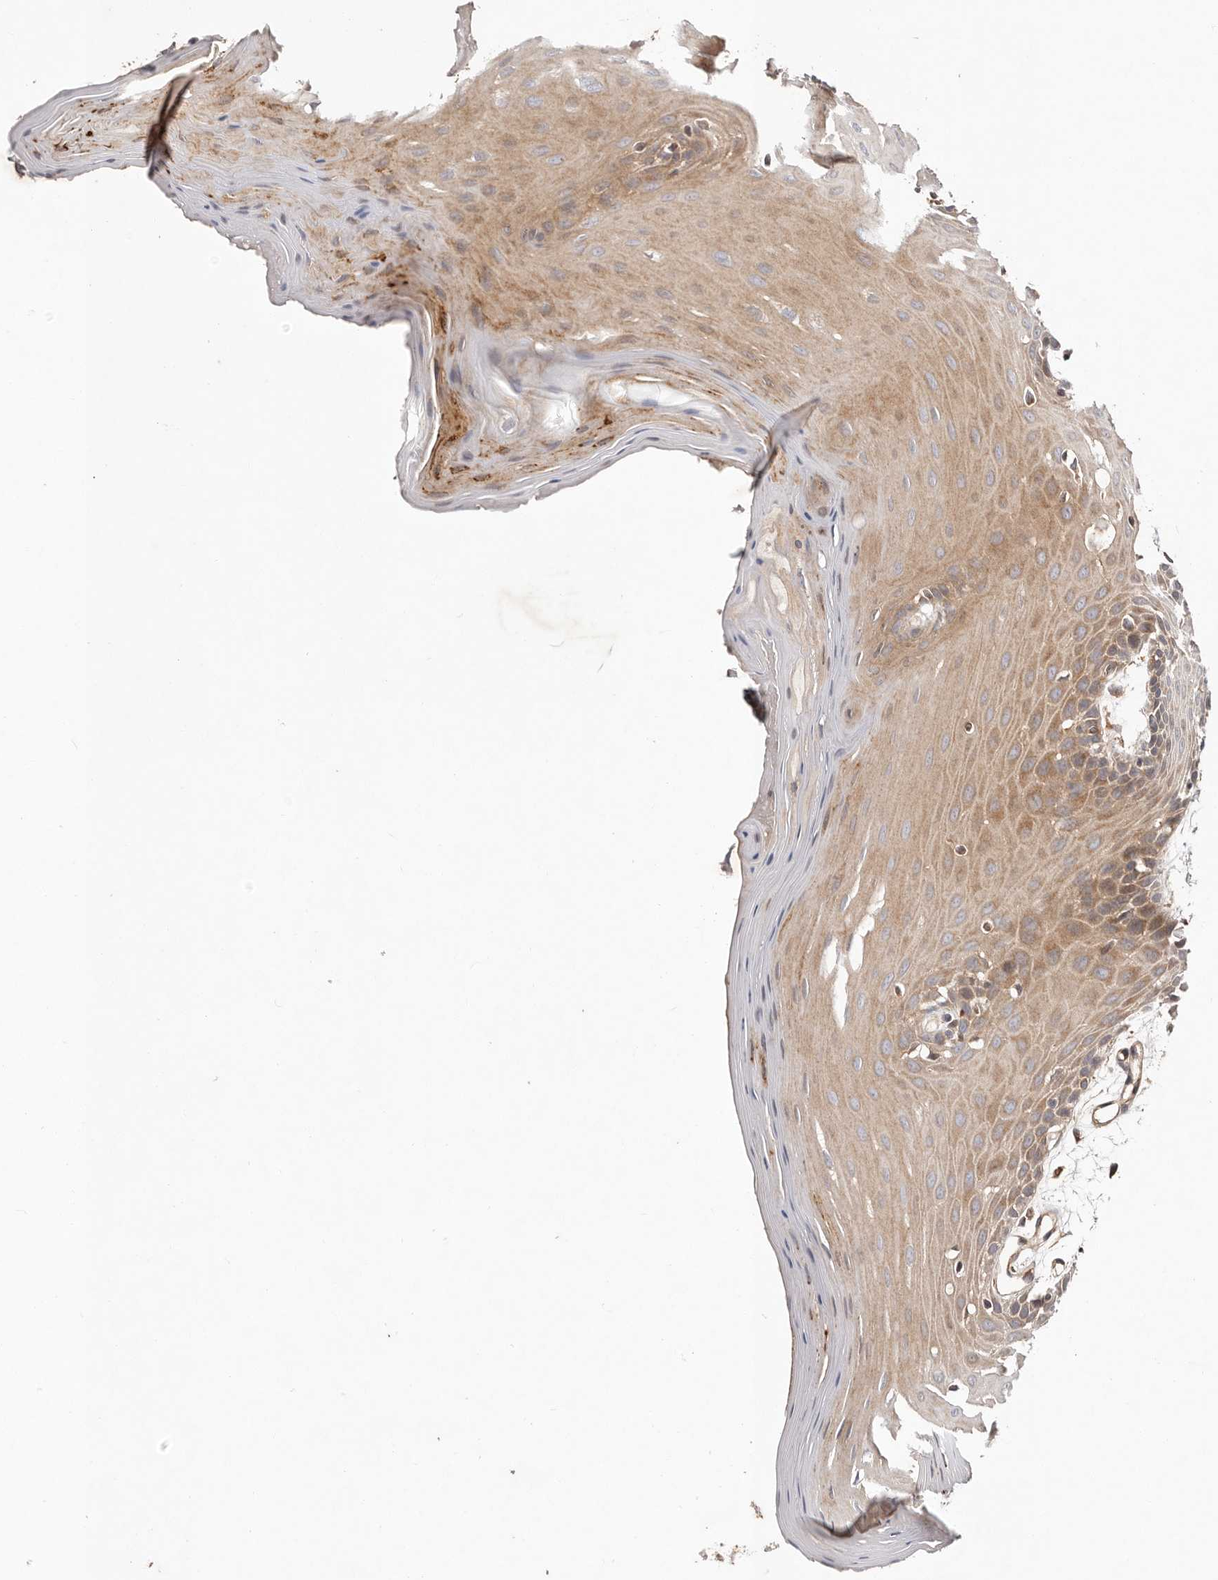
{"staining": {"intensity": "moderate", "quantity": ">75%", "location": "cytoplasmic/membranous"}, "tissue": "oral mucosa", "cell_type": "Squamous epithelial cells", "image_type": "normal", "snomed": [{"axis": "morphology", "description": "Normal tissue, NOS"}, {"axis": "morphology", "description": "Squamous cell carcinoma, NOS"}, {"axis": "topography", "description": "Skeletal muscle"}, {"axis": "topography", "description": "Oral tissue"}, {"axis": "topography", "description": "Salivary gland"}, {"axis": "topography", "description": "Head-Neck"}], "caption": "The image displays staining of normal oral mucosa, revealing moderate cytoplasmic/membranous protein expression (brown color) within squamous epithelial cells.", "gene": "MACF1", "patient": {"sex": "male", "age": 54}}